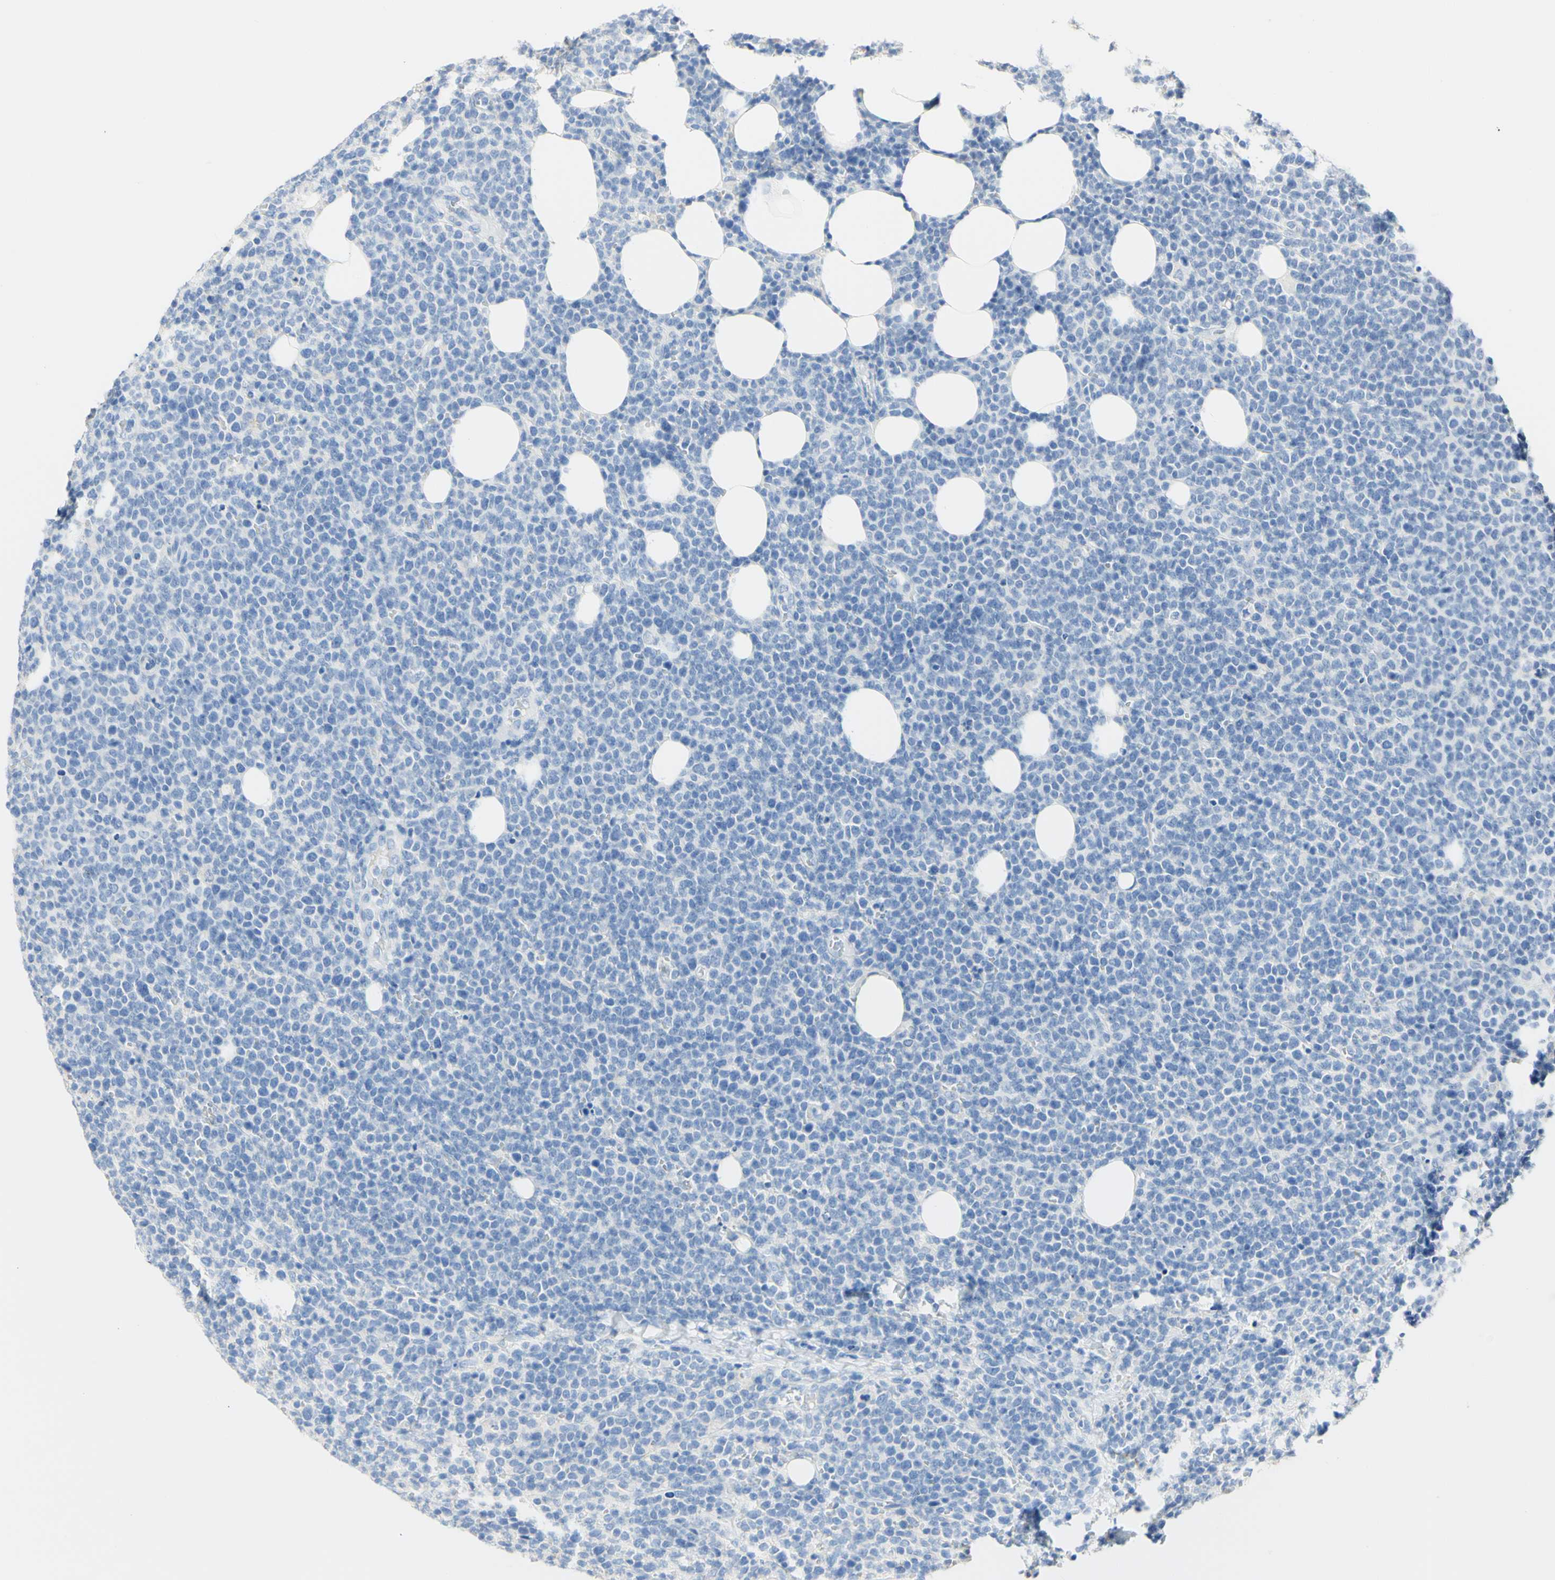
{"staining": {"intensity": "negative", "quantity": "none", "location": "none"}, "tissue": "lymphoma", "cell_type": "Tumor cells", "image_type": "cancer", "snomed": [{"axis": "morphology", "description": "Malignant lymphoma, non-Hodgkin's type, High grade"}, {"axis": "topography", "description": "Lymph node"}], "caption": "The histopathology image reveals no significant positivity in tumor cells of lymphoma.", "gene": "DSC2", "patient": {"sex": "male", "age": 61}}